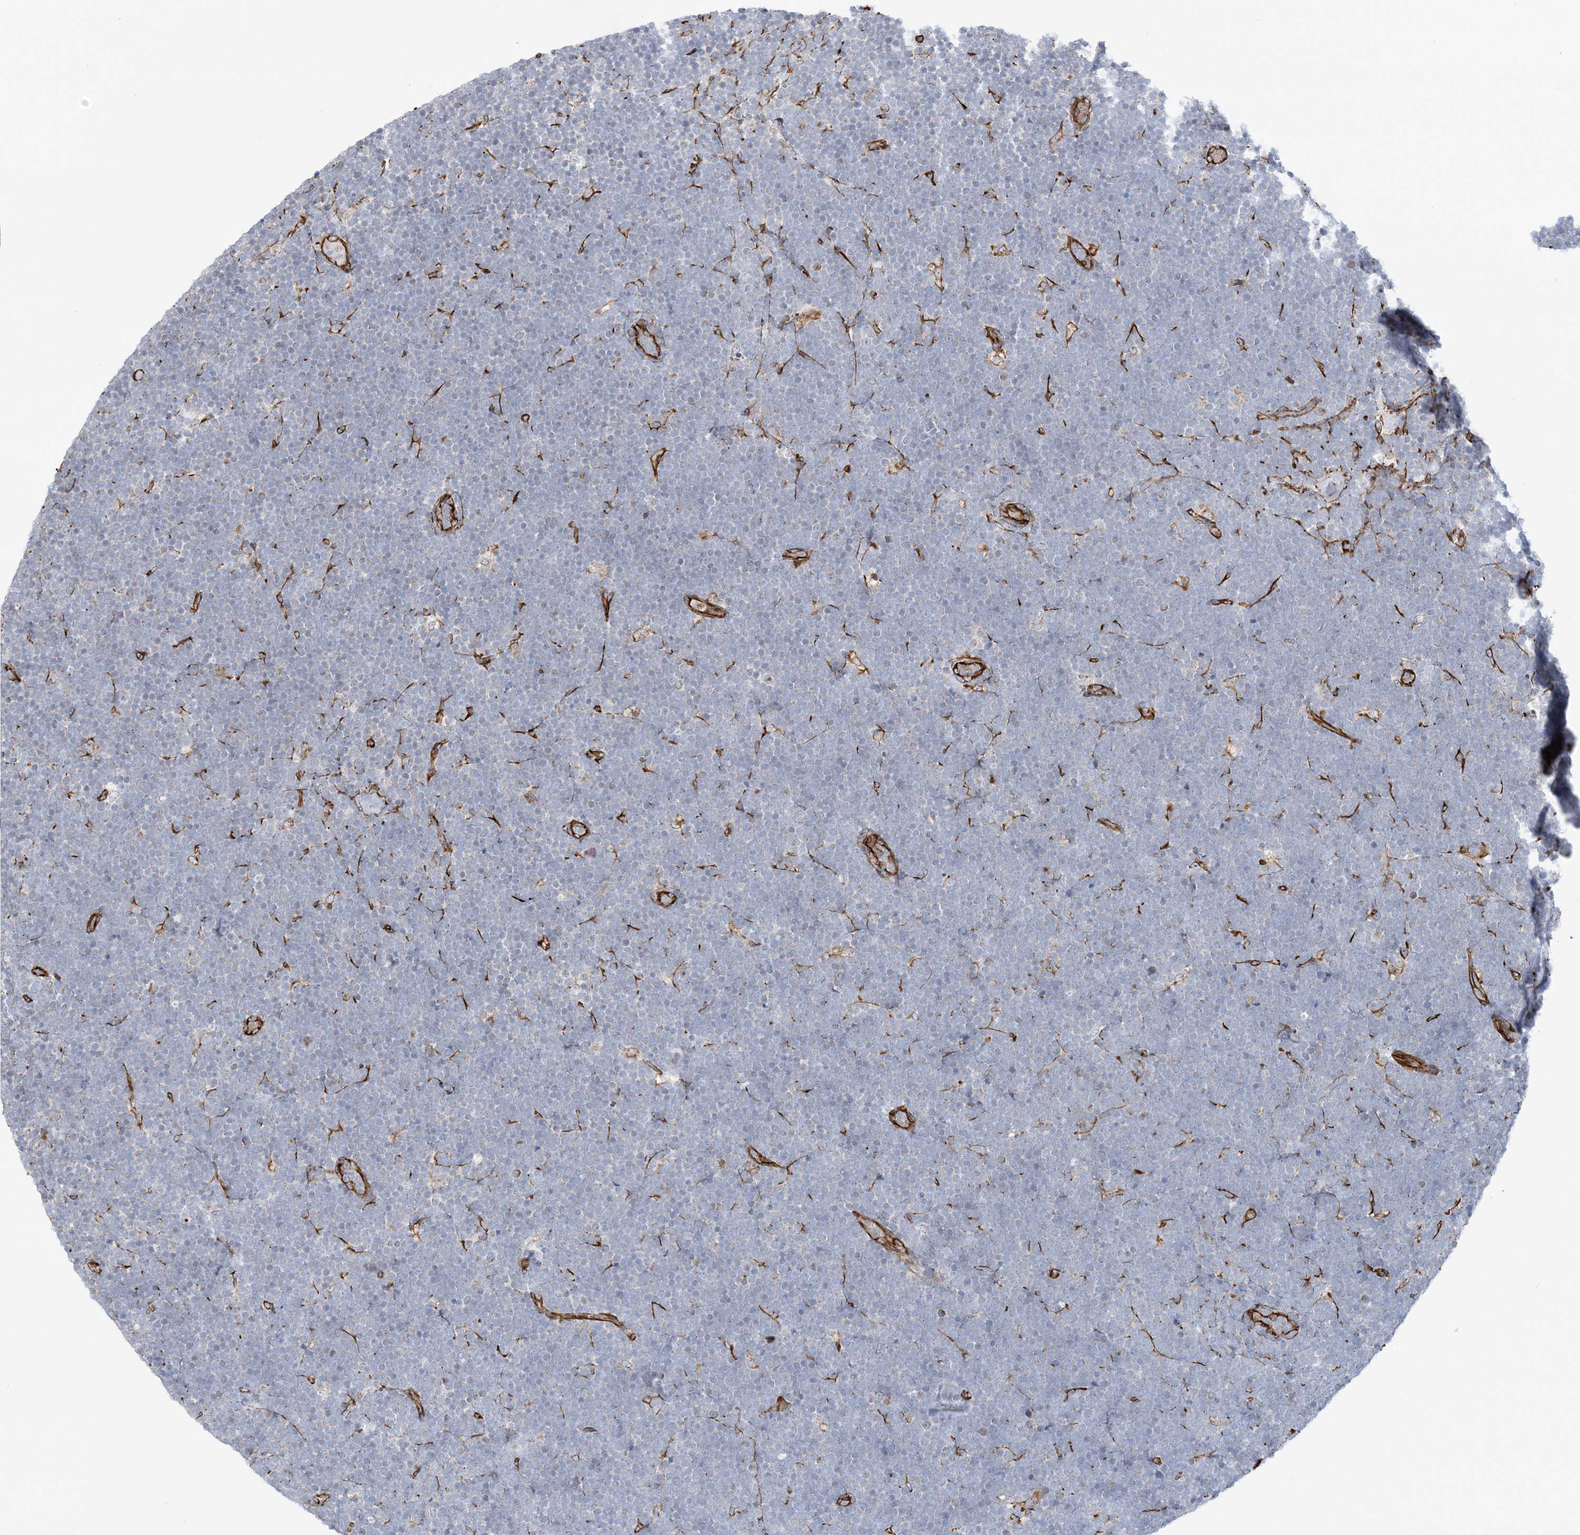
{"staining": {"intensity": "negative", "quantity": "none", "location": "none"}, "tissue": "lymphoma", "cell_type": "Tumor cells", "image_type": "cancer", "snomed": [{"axis": "morphology", "description": "Malignant lymphoma, non-Hodgkin's type, High grade"}, {"axis": "topography", "description": "Lymph node"}], "caption": "This micrograph is of lymphoma stained with IHC to label a protein in brown with the nuclei are counter-stained blue. There is no positivity in tumor cells. (Brightfield microscopy of DAB (3,3'-diaminobenzidine) immunohistochemistry at high magnification).", "gene": "SCLT1", "patient": {"sex": "male", "age": 13}}